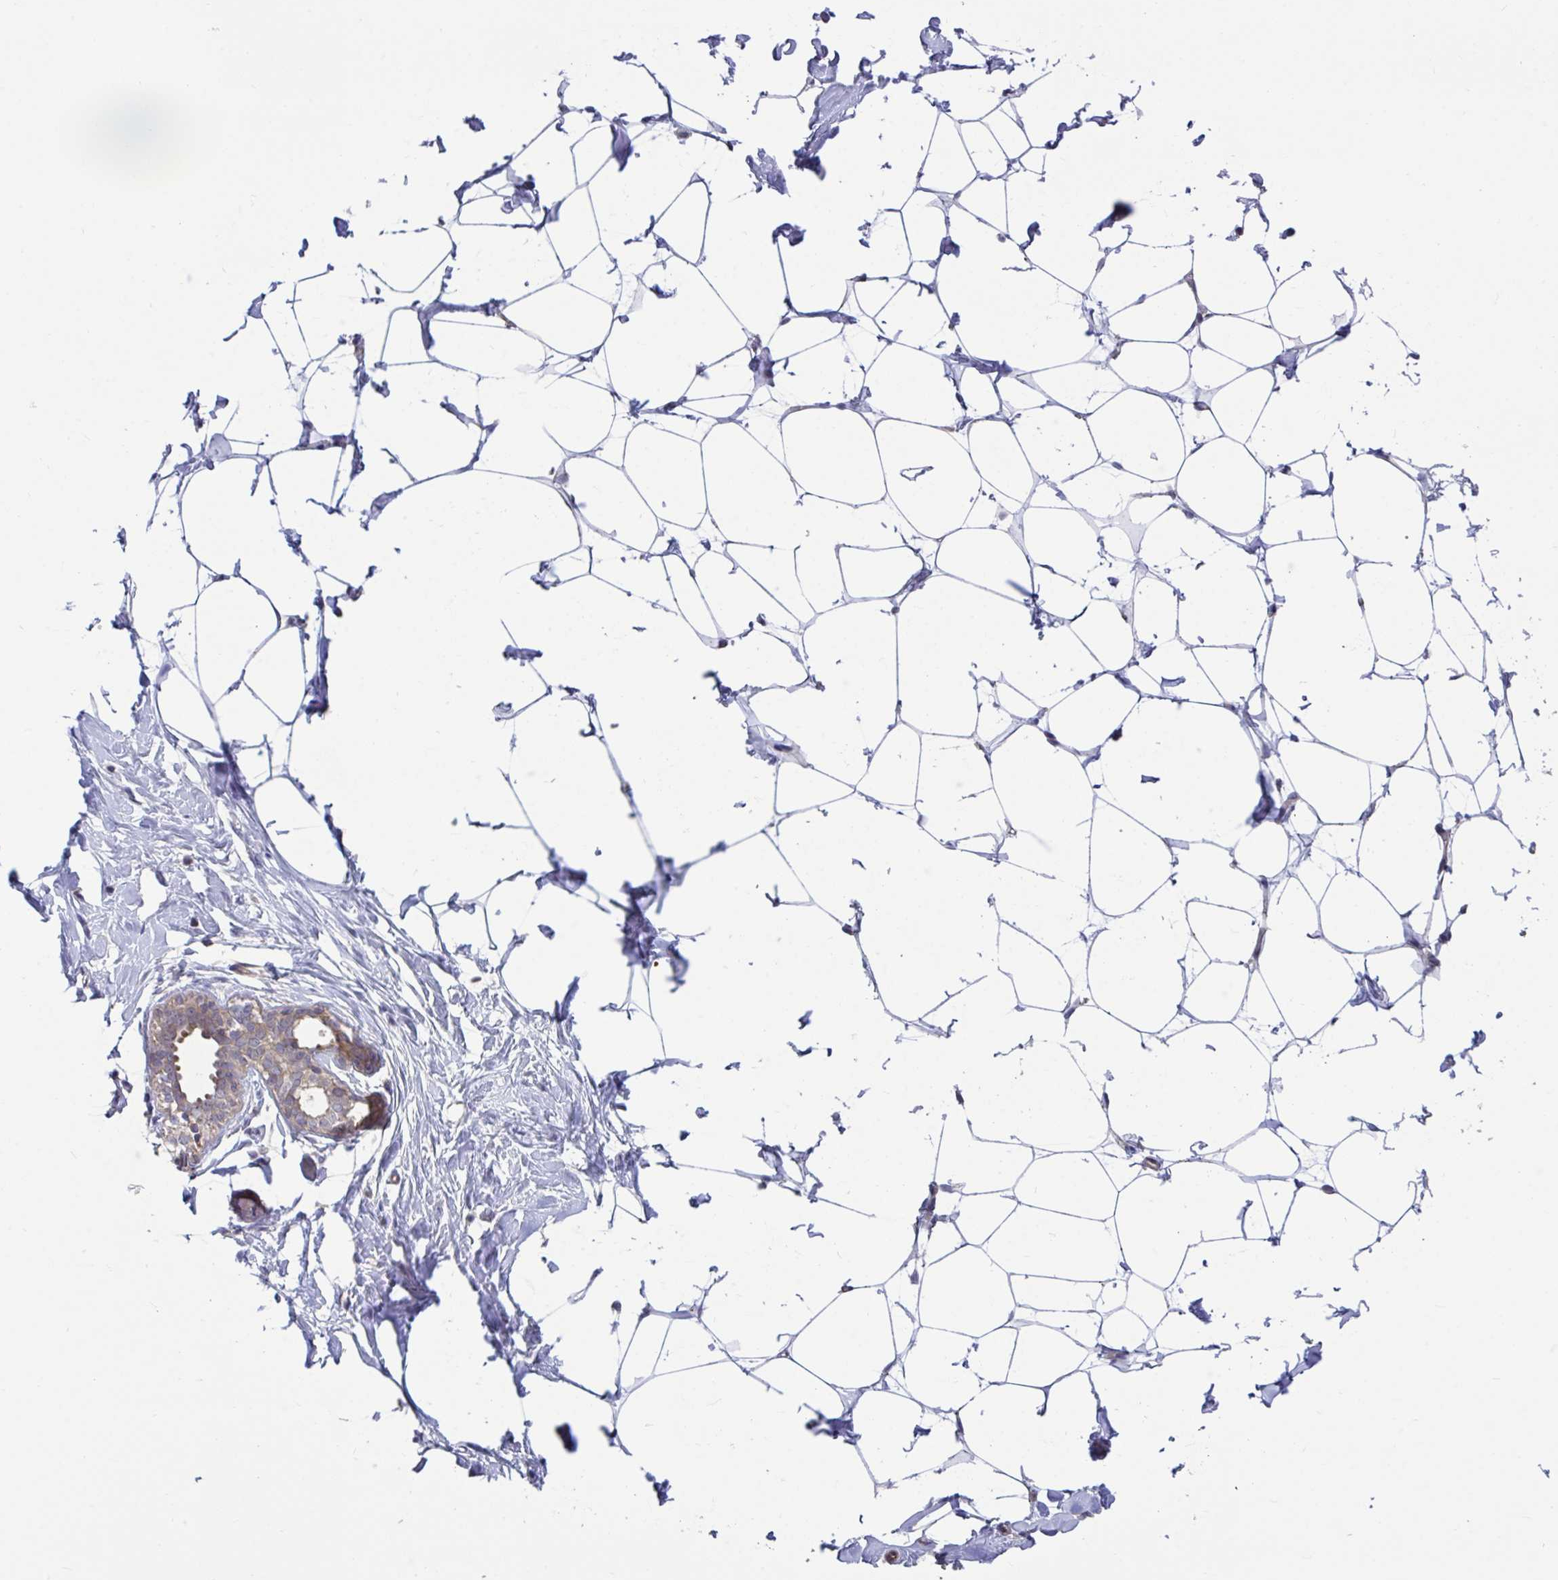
{"staining": {"intensity": "negative", "quantity": "none", "location": "none"}, "tissue": "breast", "cell_type": "Adipocytes", "image_type": "normal", "snomed": [{"axis": "morphology", "description": "Normal tissue, NOS"}, {"axis": "topography", "description": "Breast"}], "caption": "A high-resolution photomicrograph shows immunohistochemistry staining of benign breast, which demonstrates no significant positivity in adipocytes.", "gene": "IST1", "patient": {"sex": "female", "age": 27}}